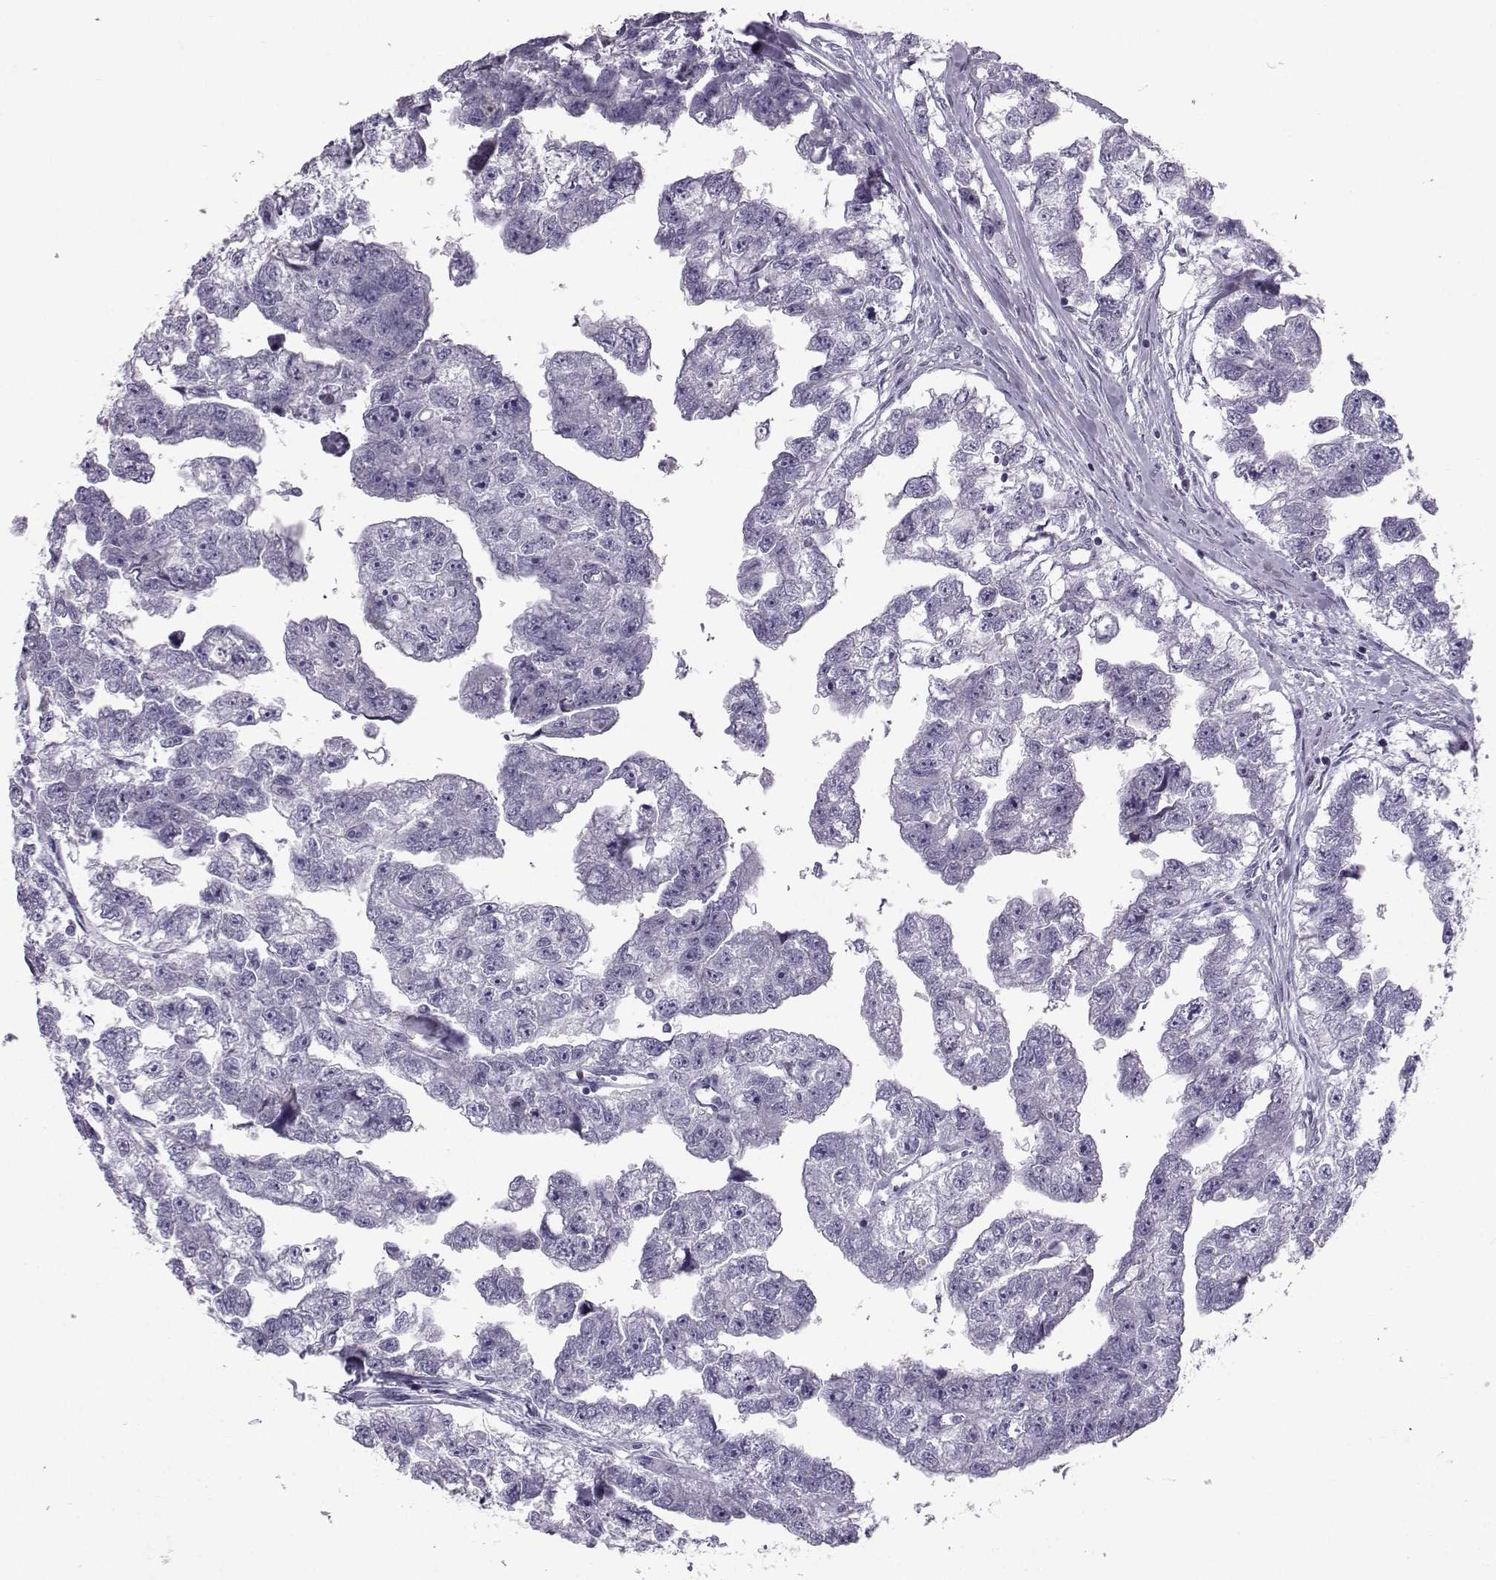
{"staining": {"intensity": "negative", "quantity": "none", "location": "none"}, "tissue": "testis cancer", "cell_type": "Tumor cells", "image_type": "cancer", "snomed": [{"axis": "morphology", "description": "Carcinoma, Embryonal, NOS"}, {"axis": "morphology", "description": "Teratoma, malignant, NOS"}, {"axis": "topography", "description": "Testis"}], "caption": "Immunohistochemistry micrograph of neoplastic tissue: human testis cancer stained with DAB (3,3'-diaminobenzidine) reveals no significant protein staining in tumor cells.", "gene": "DMRT3", "patient": {"sex": "male", "age": 44}}